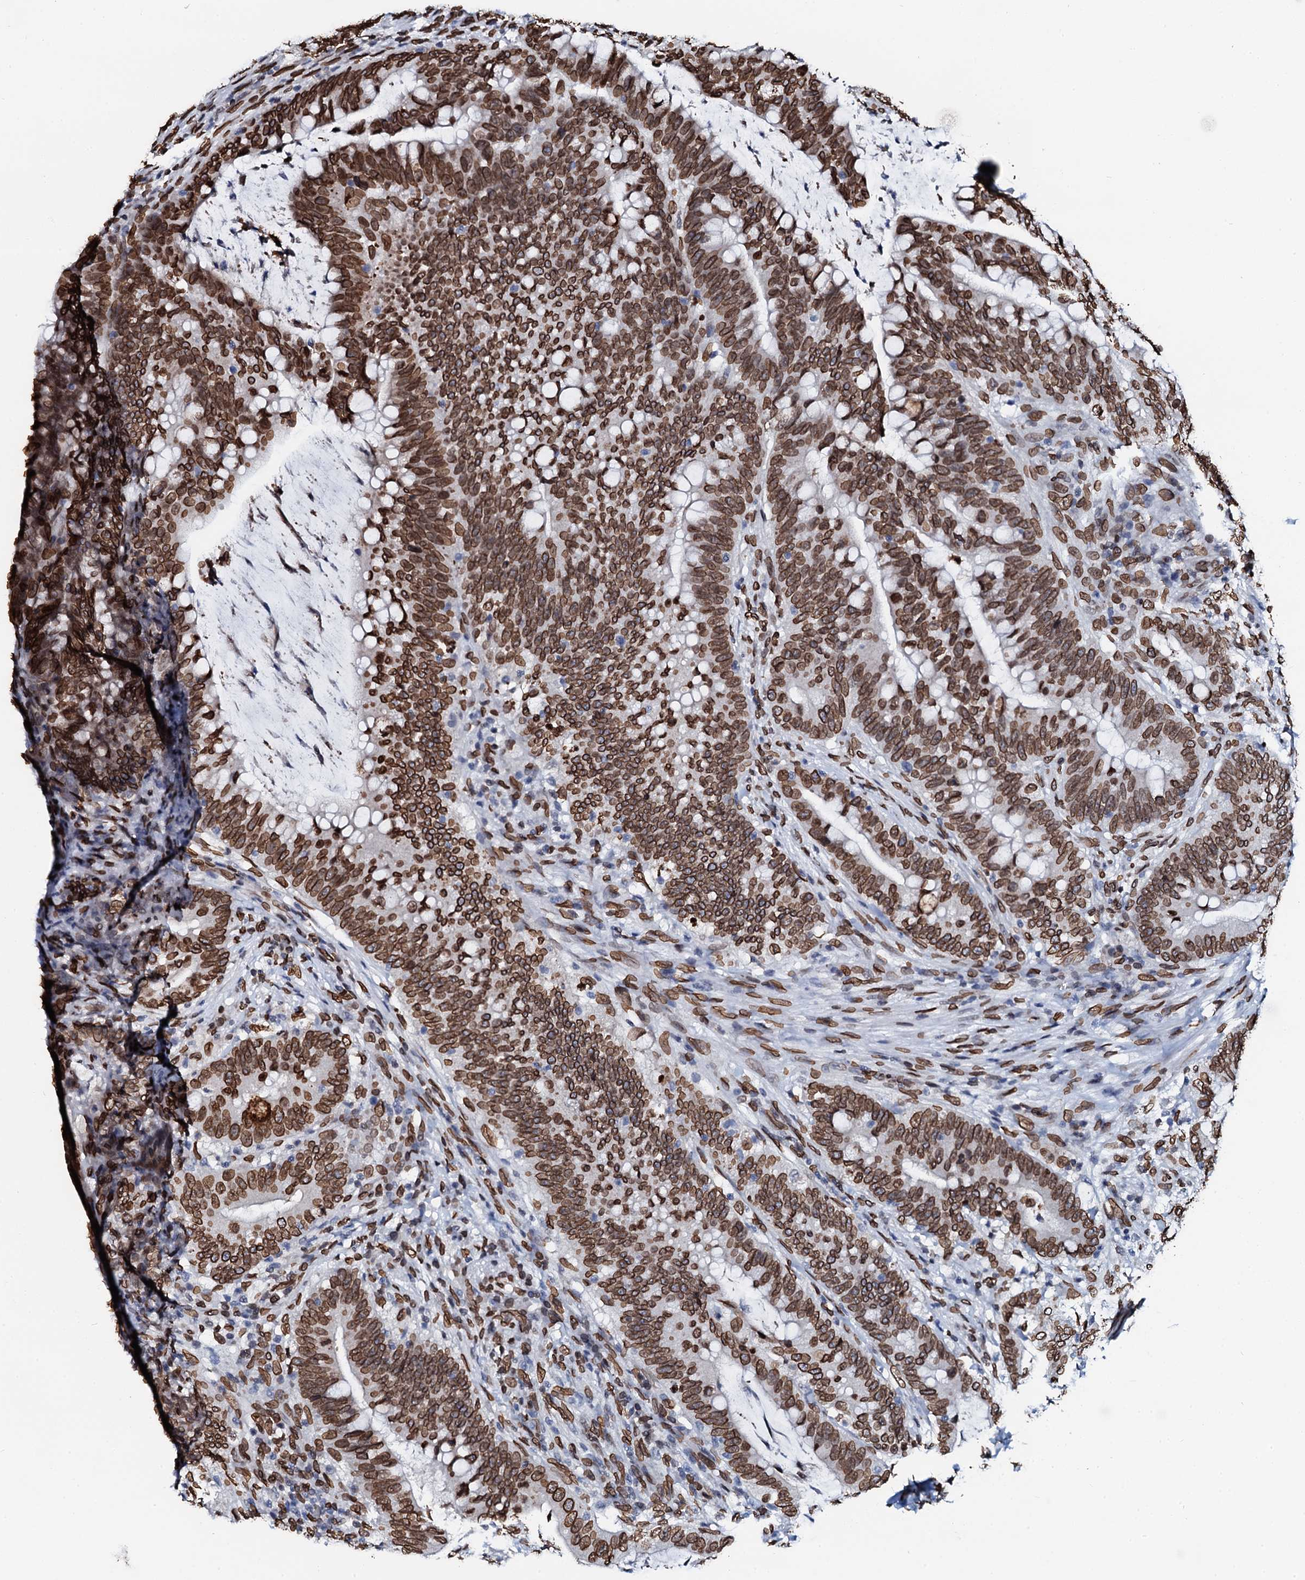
{"staining": {"intensity": "strong", "quantity": ">75%", "location": "cytoplasmic/membranous,nuclear"}, "tissue": "colorectal cancer", "cell_type": "Tumor cells", "image_type": "cancer", "snomed": [{"axis": "morphology", "description": "Adenocarcinoma, NOS"}, {"axis": "topography", "description": "Colon"}], "caption": "Immunohistochemistry (IHC) photomicrograph of neoplastic tissue: human colorectal adenocarcinoma stained using immunohistochemistry demonstrates high levels of strong protein expression localized specifically in the cytoplasmic/membranous and nuclear of tumor cells, appearing as a cytoplasmic/membranous and nuclear brown color.", "gene": "KATNAL2", "patient": {"sex": "female", "age": 66}}